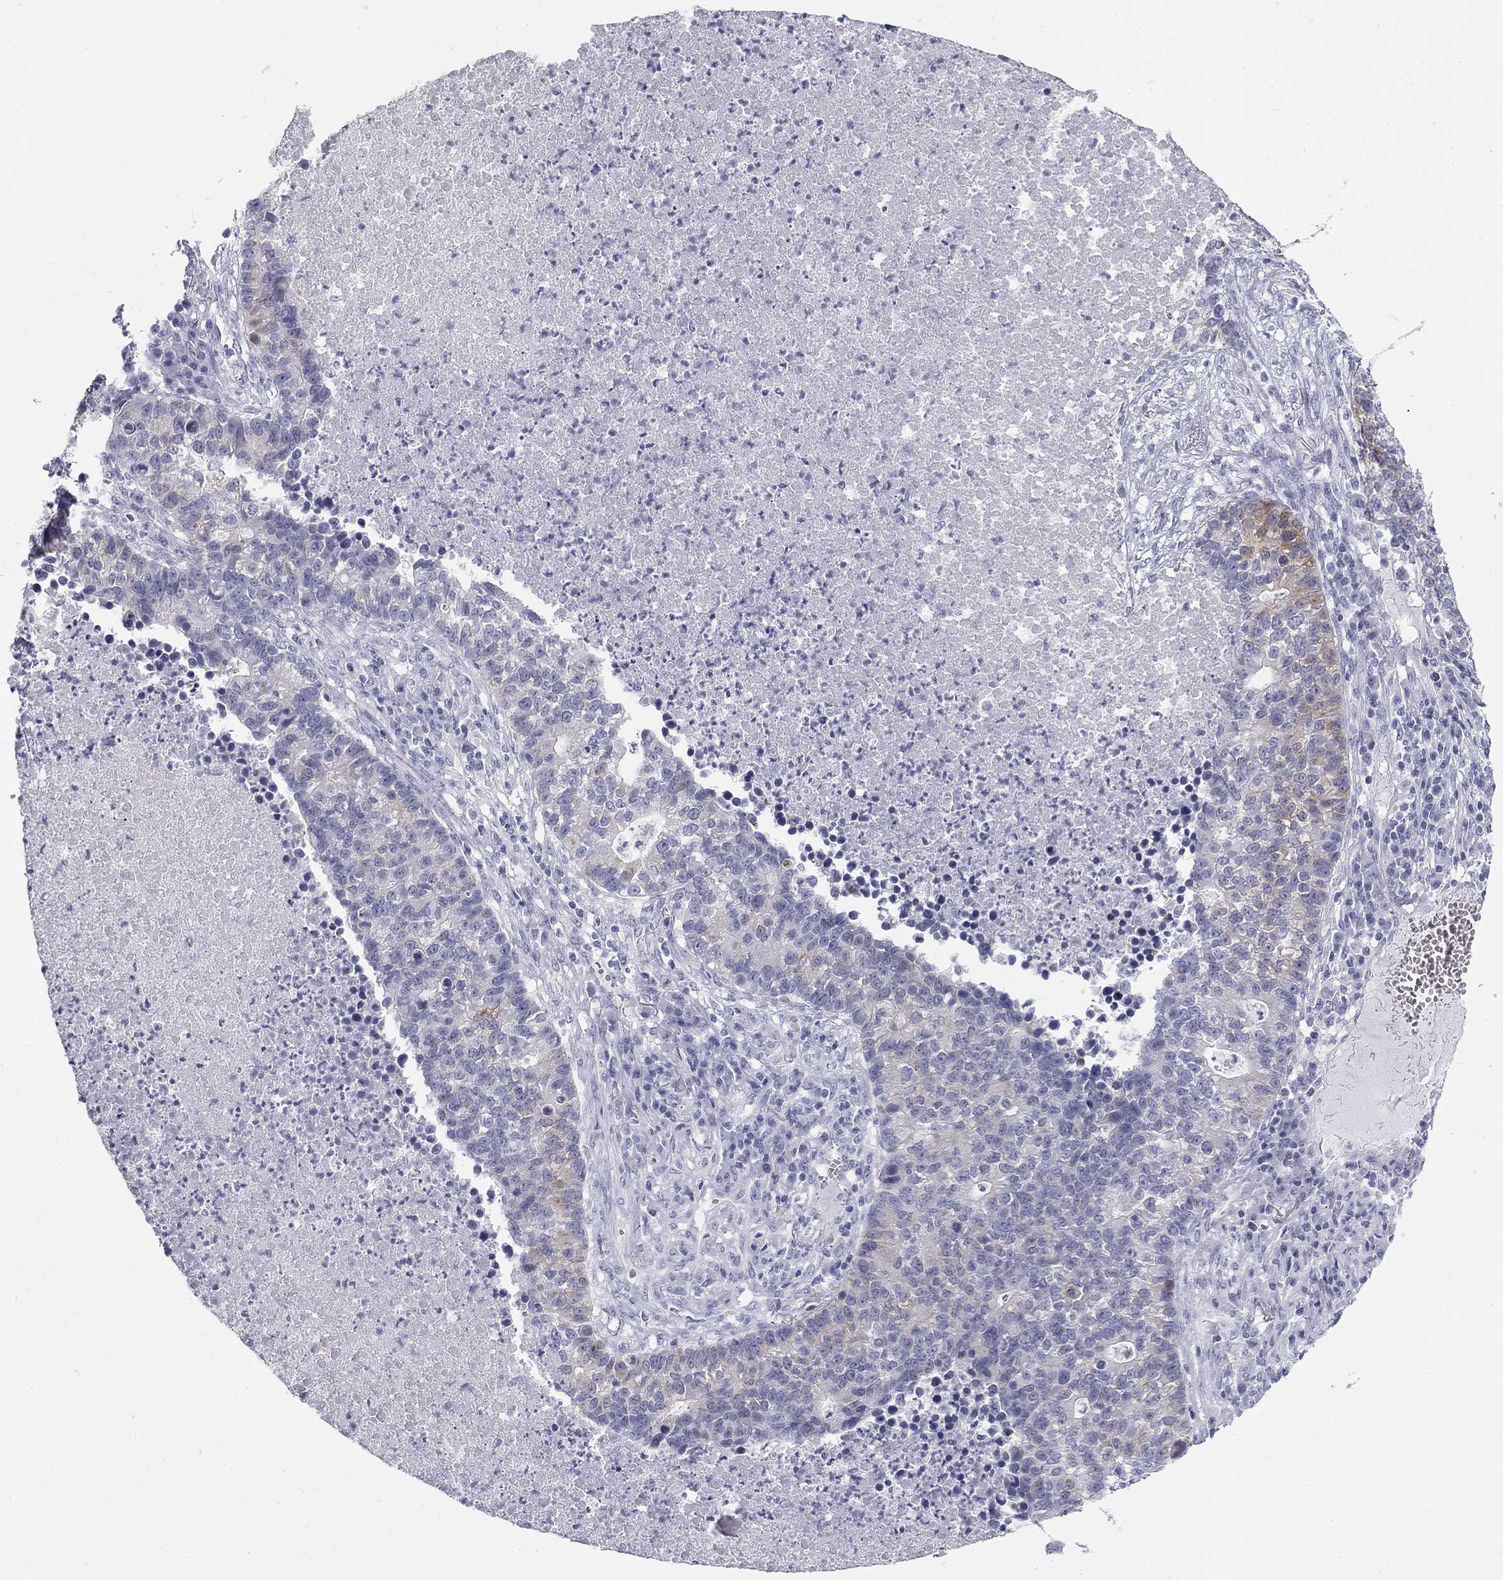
{"staining": {"intensity": "weak", "quantity": "<25%", "location": "cytoplasmic/membranous"}, "tissue": "lung cancer", "cell_type": "Tumor cells", "image_type": "cancer", "snomed": [{"axis": "morphology", "description": "Adenocarcinoma, NOS"}, {"axis": "topography", "description": "Lung"}], "caption": "Lung adenocarcinoma stained for a protein using immunohistochemistry (IHC) exhibits no positivity tumor cells.", "gene": "SULT2B1", "patient": {"sex": "male", "age": 57}}